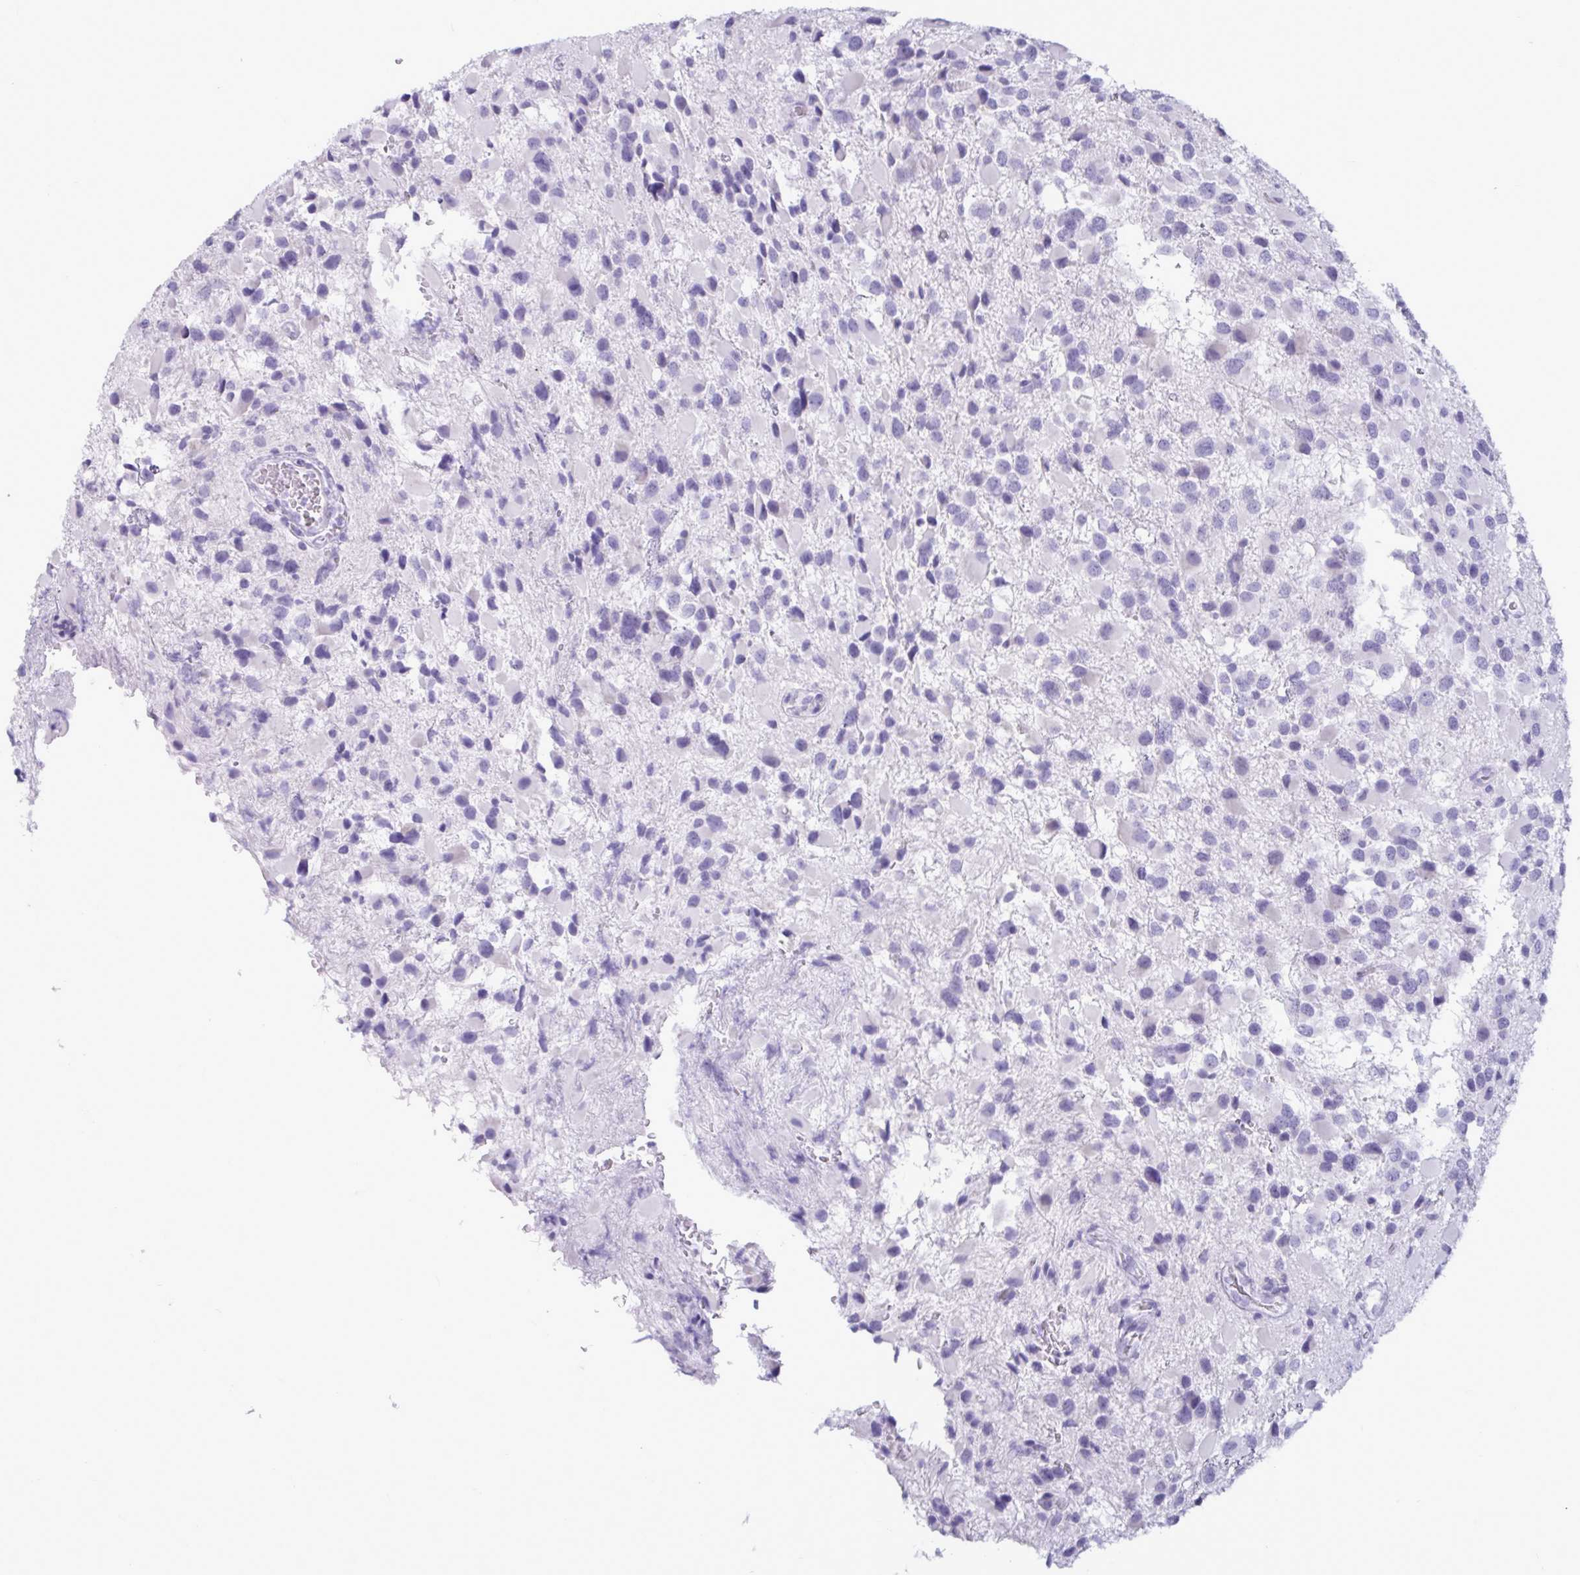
{"staining": {"intensity": "negative", "quantity": "none", "location": "none"}, "tissue": "glioma", "cell_type": "Tumor cells", "image_type": "cancer", "snomed": [{"axis": "morphology", "description": "Glioma, malignant, High grade"}, {"axis": "topography", "description": "Brain"}], "caption": "Human glioma stained for a protein using immunohistochemistry (IHC) reveals no expression in tumor cells.", "gene": "BBS10", "patient": {"sex": "female", "age": 40}}